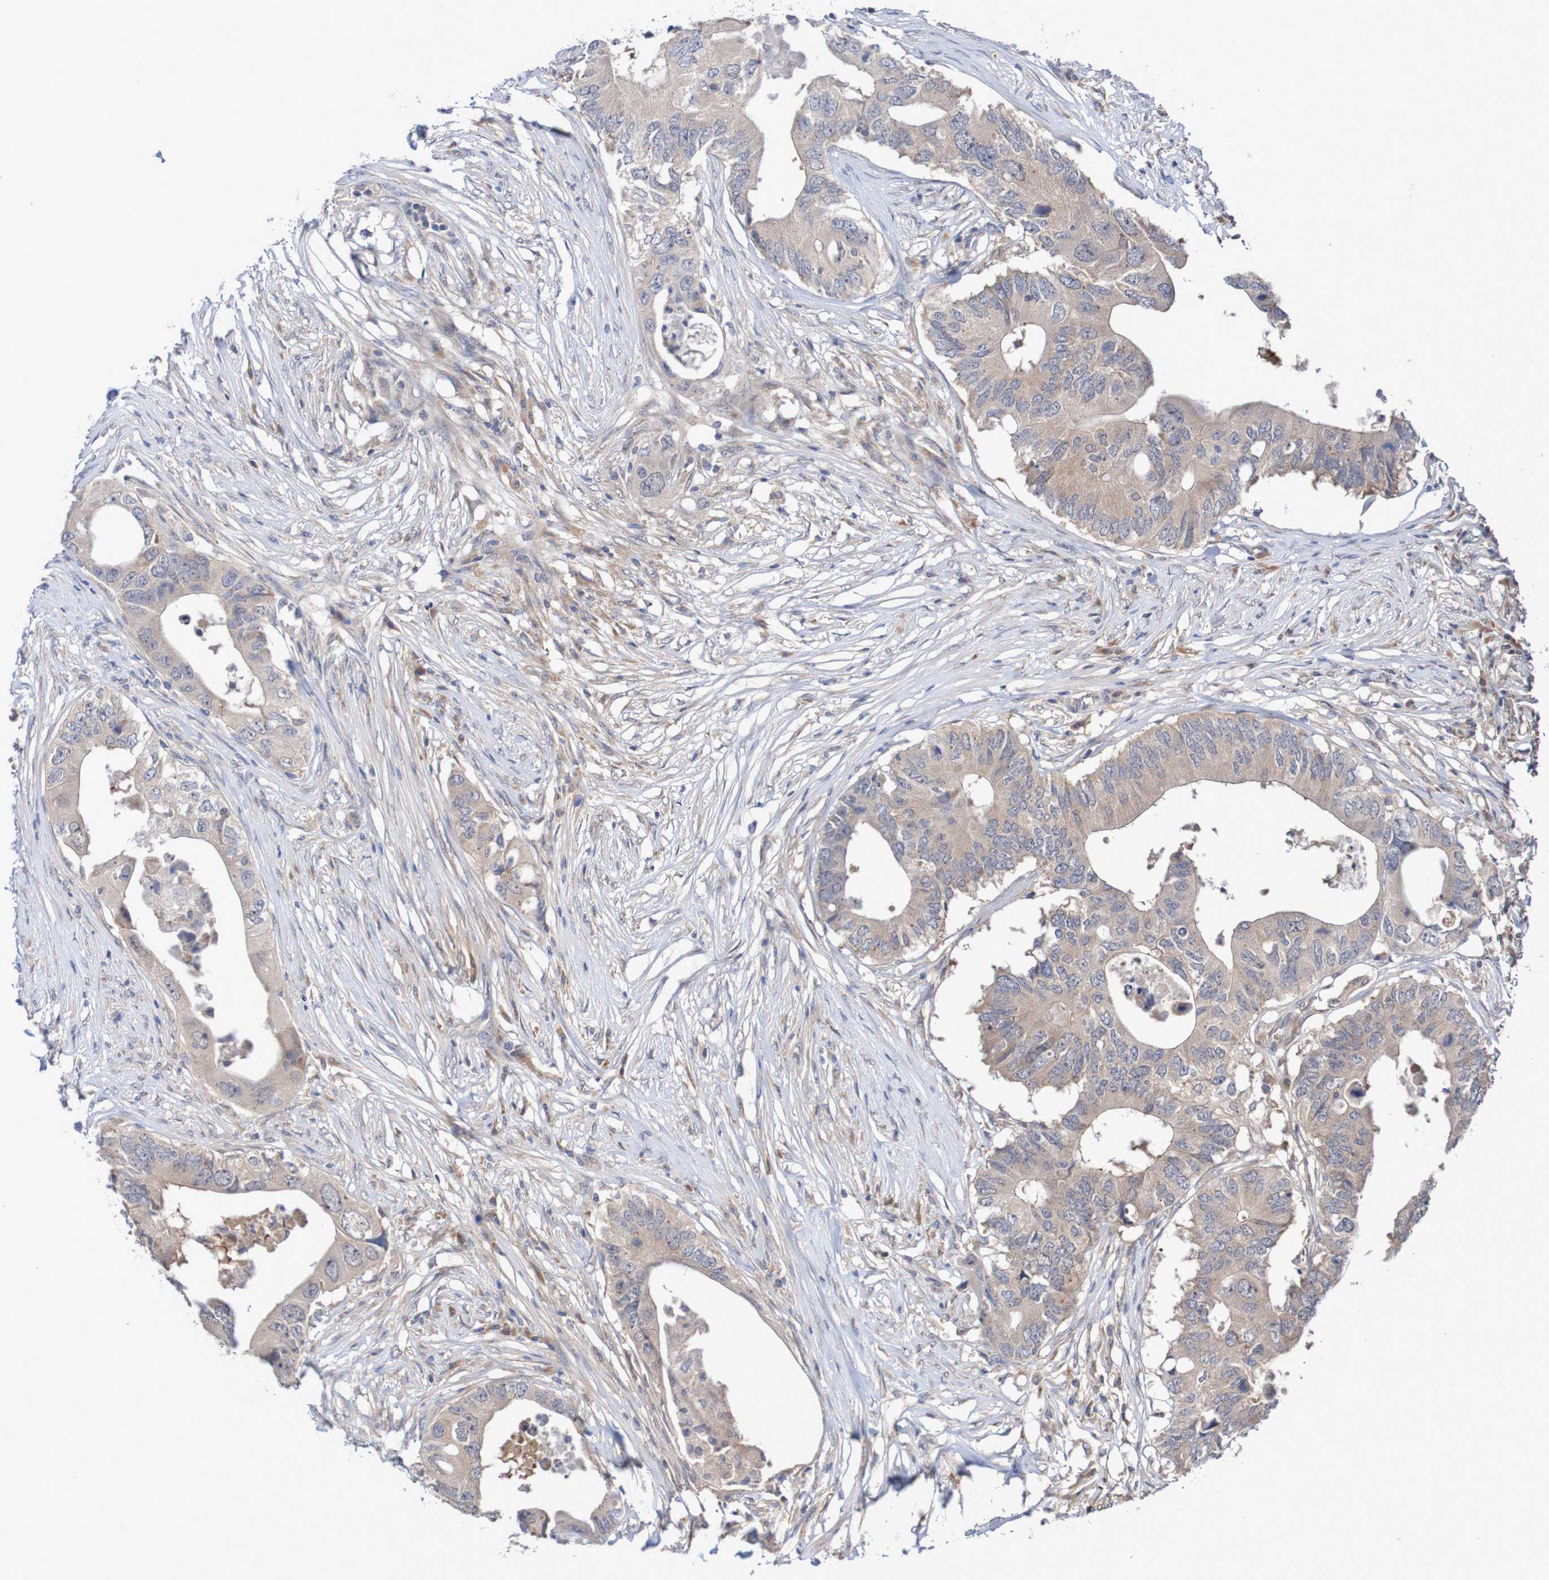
{"staining": {"intensity": "weak", "quantity": ">75%", "location": "cytoplasmic/membranous"}, "tissue": "colorectal cancer", "cell_type": "Tumor cells", "image_type": "cancer", "snomed": [{"axis": "morphology", "description": "Adenocarcinoma, NOS"}, {"axis": "topography", "description": "Colon"}], "caption": "A brown stain shows weak cytoplasmic/membranous staining of a protein in colorectal cancer tumor cells. The staining is performed using DAB (3,3'-diaminobenzidine) brown chromogen to label protein expression. The nuclei are counter-stained blue using hematoxylin.", "gene": "PHPT1", "patient": {"sex": "male", "age": 71}}